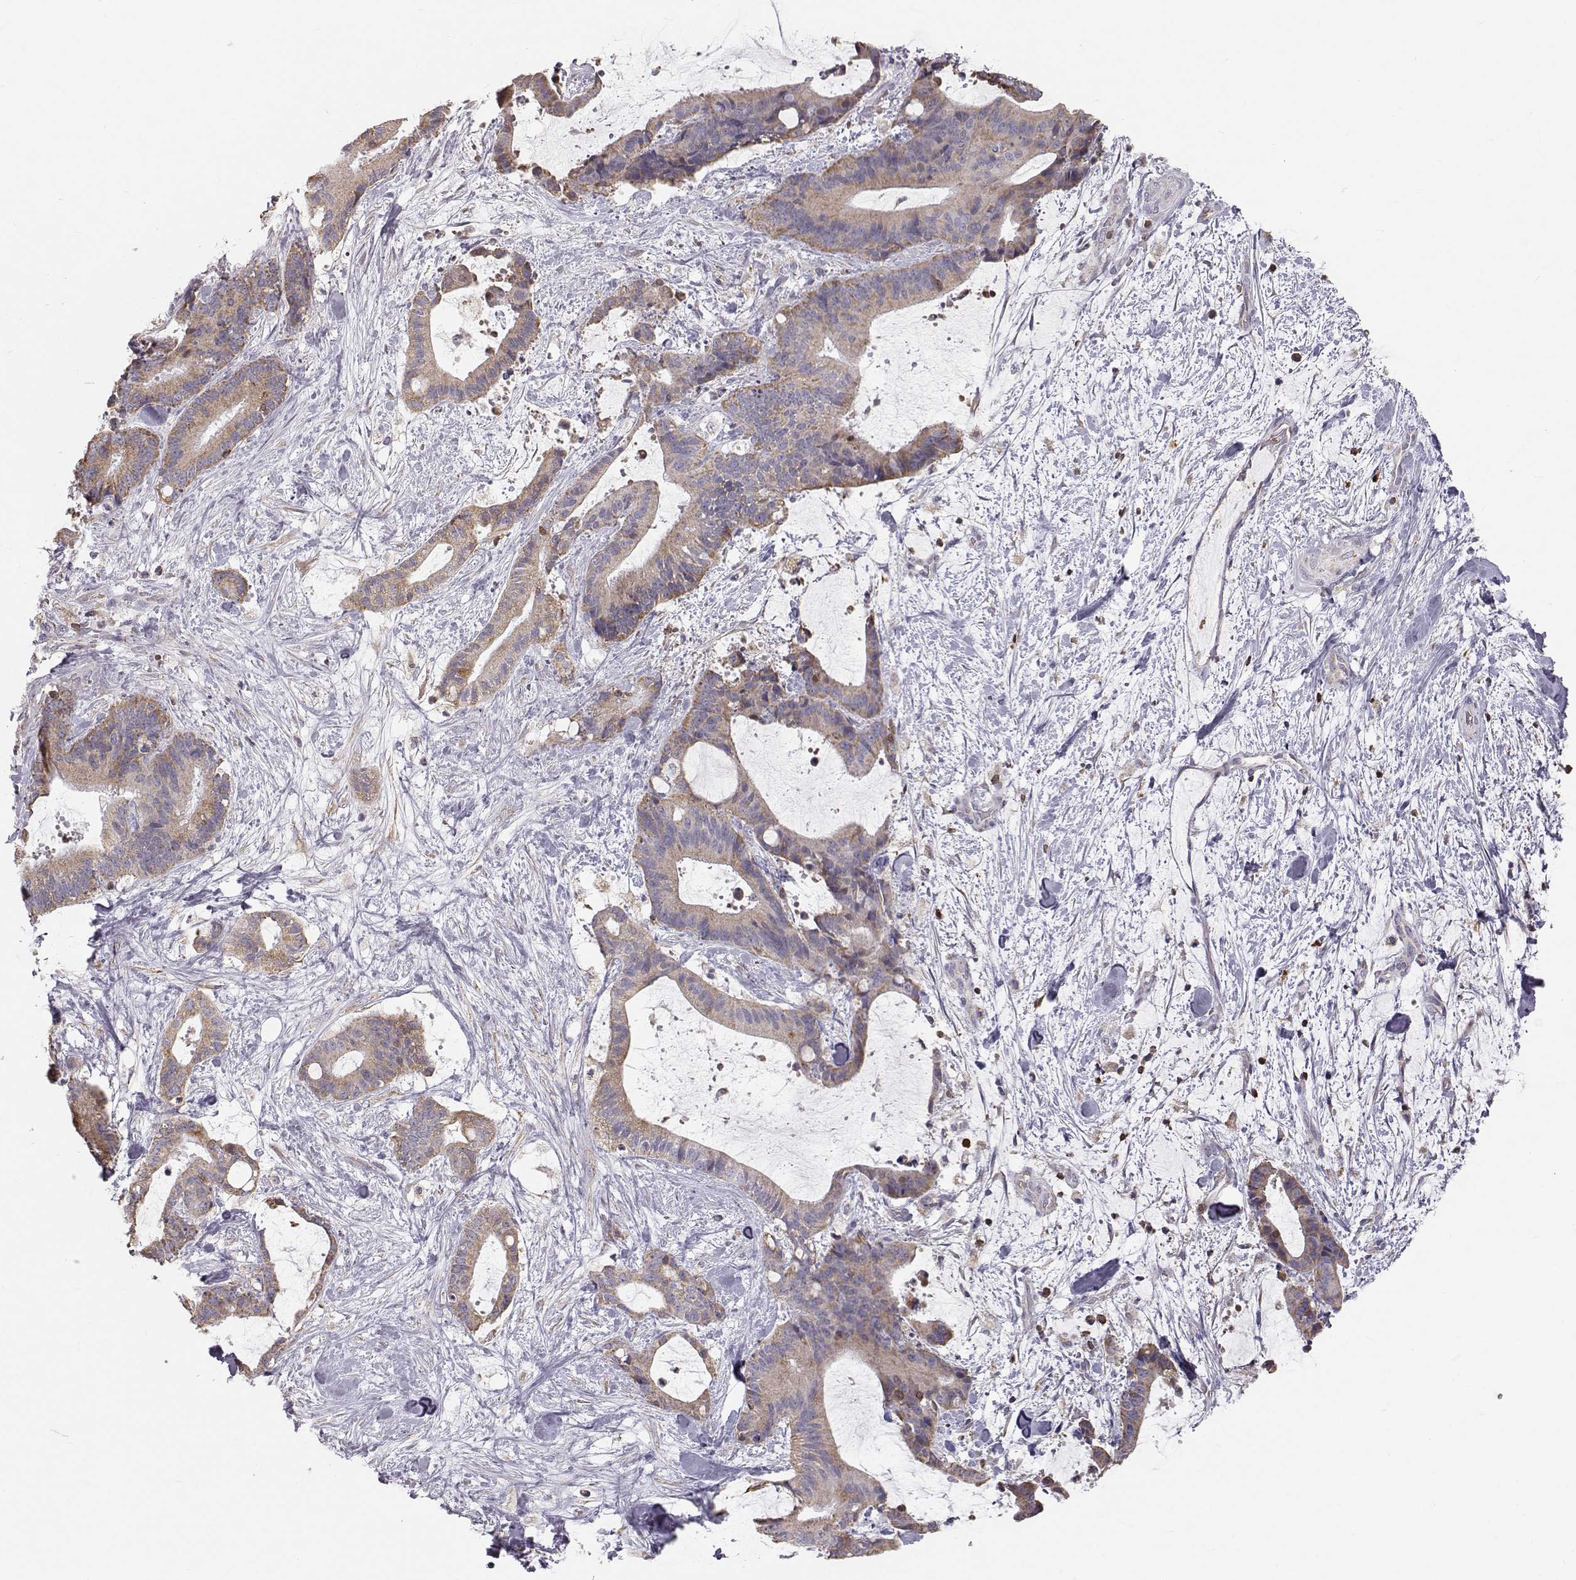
{"staining": {"intensity": "moderate", "quantity": ">75%", "location": "cytoplasmic/membranous"}, "tissue": "liver cancer", "cell_type": "Tumor cells", "image_type": "cancer", "snomed": [{"axis": "morphology", "description": "Cholangiocarcinoma"}, {"axis": "topography", "description": "Liver"}], "caption": "Immunohistochemical staining of human cholangiocarcinoma (liver) reveals medium levels of moderate cytoplasmic/membranous protein expression in approximately >75% of tumor cells.", "gene": "GRAP2", "patient": {"sex": "female", "age": 73}}